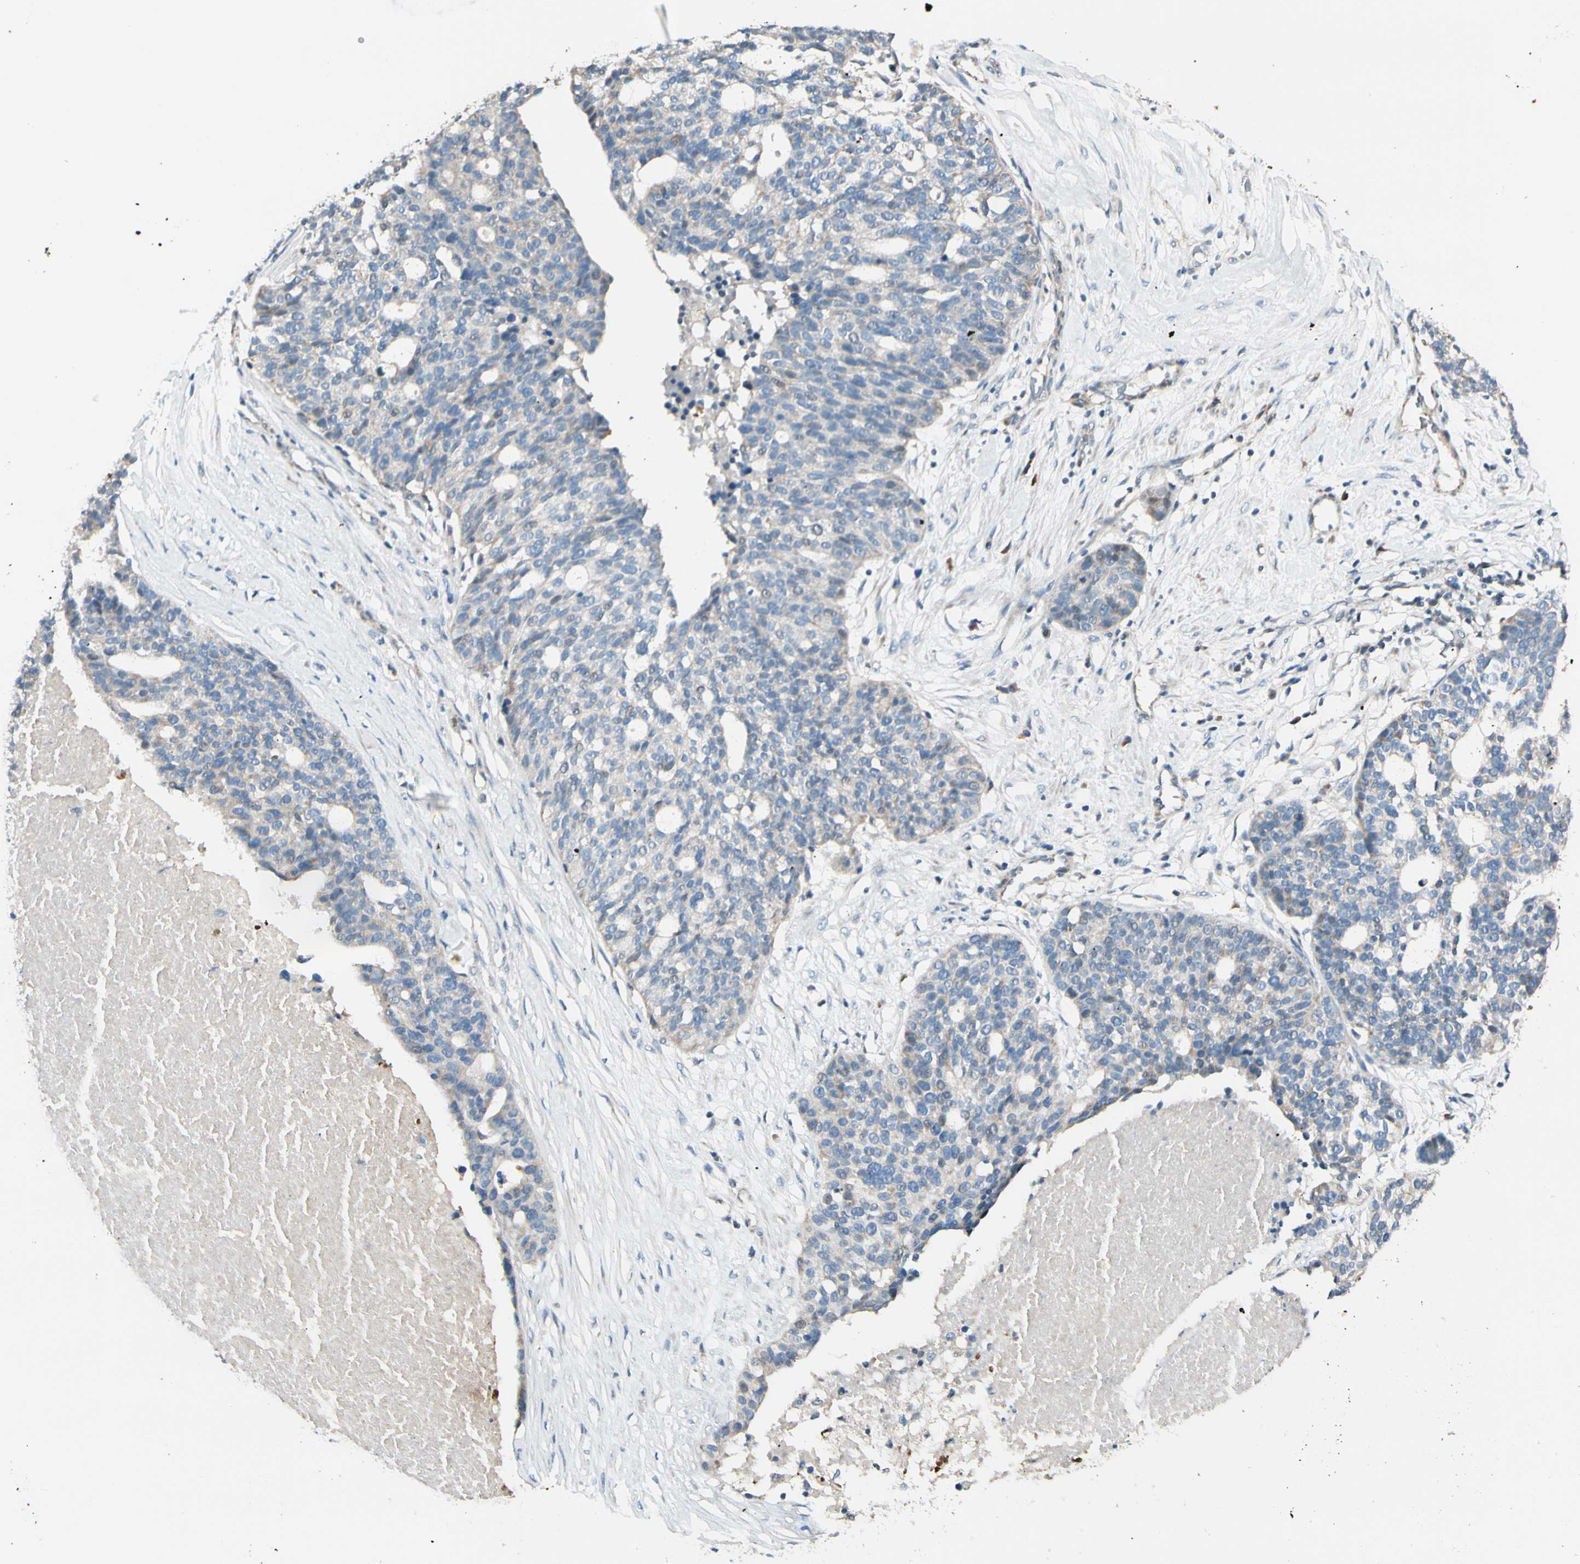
{"staining": {"intensity": "weak", "quantity": "25%-75%", "location": "cytoplasmic/membranous"}, "tissue": "ovarian cancer", "cell_type": "Tumor cells", "image_type": "cancer", "snomed": [{"axis": "morphology", "description": "Cystadenocarcinoma, serous, NOS"}, {"axis": "topography", "description": "Ovary"}], "caption": "Immunohistochemistry (IHC) photomicrograph of human serous cystadenocarcinoma (ovarian) stained for a protein (brown), which reveals low levels of weak cytoplasmic/membranous staining in about 25%-75% of tumor cells.", "gene": "EPHA3", "patient": {"sex": "female", "age": 59}}